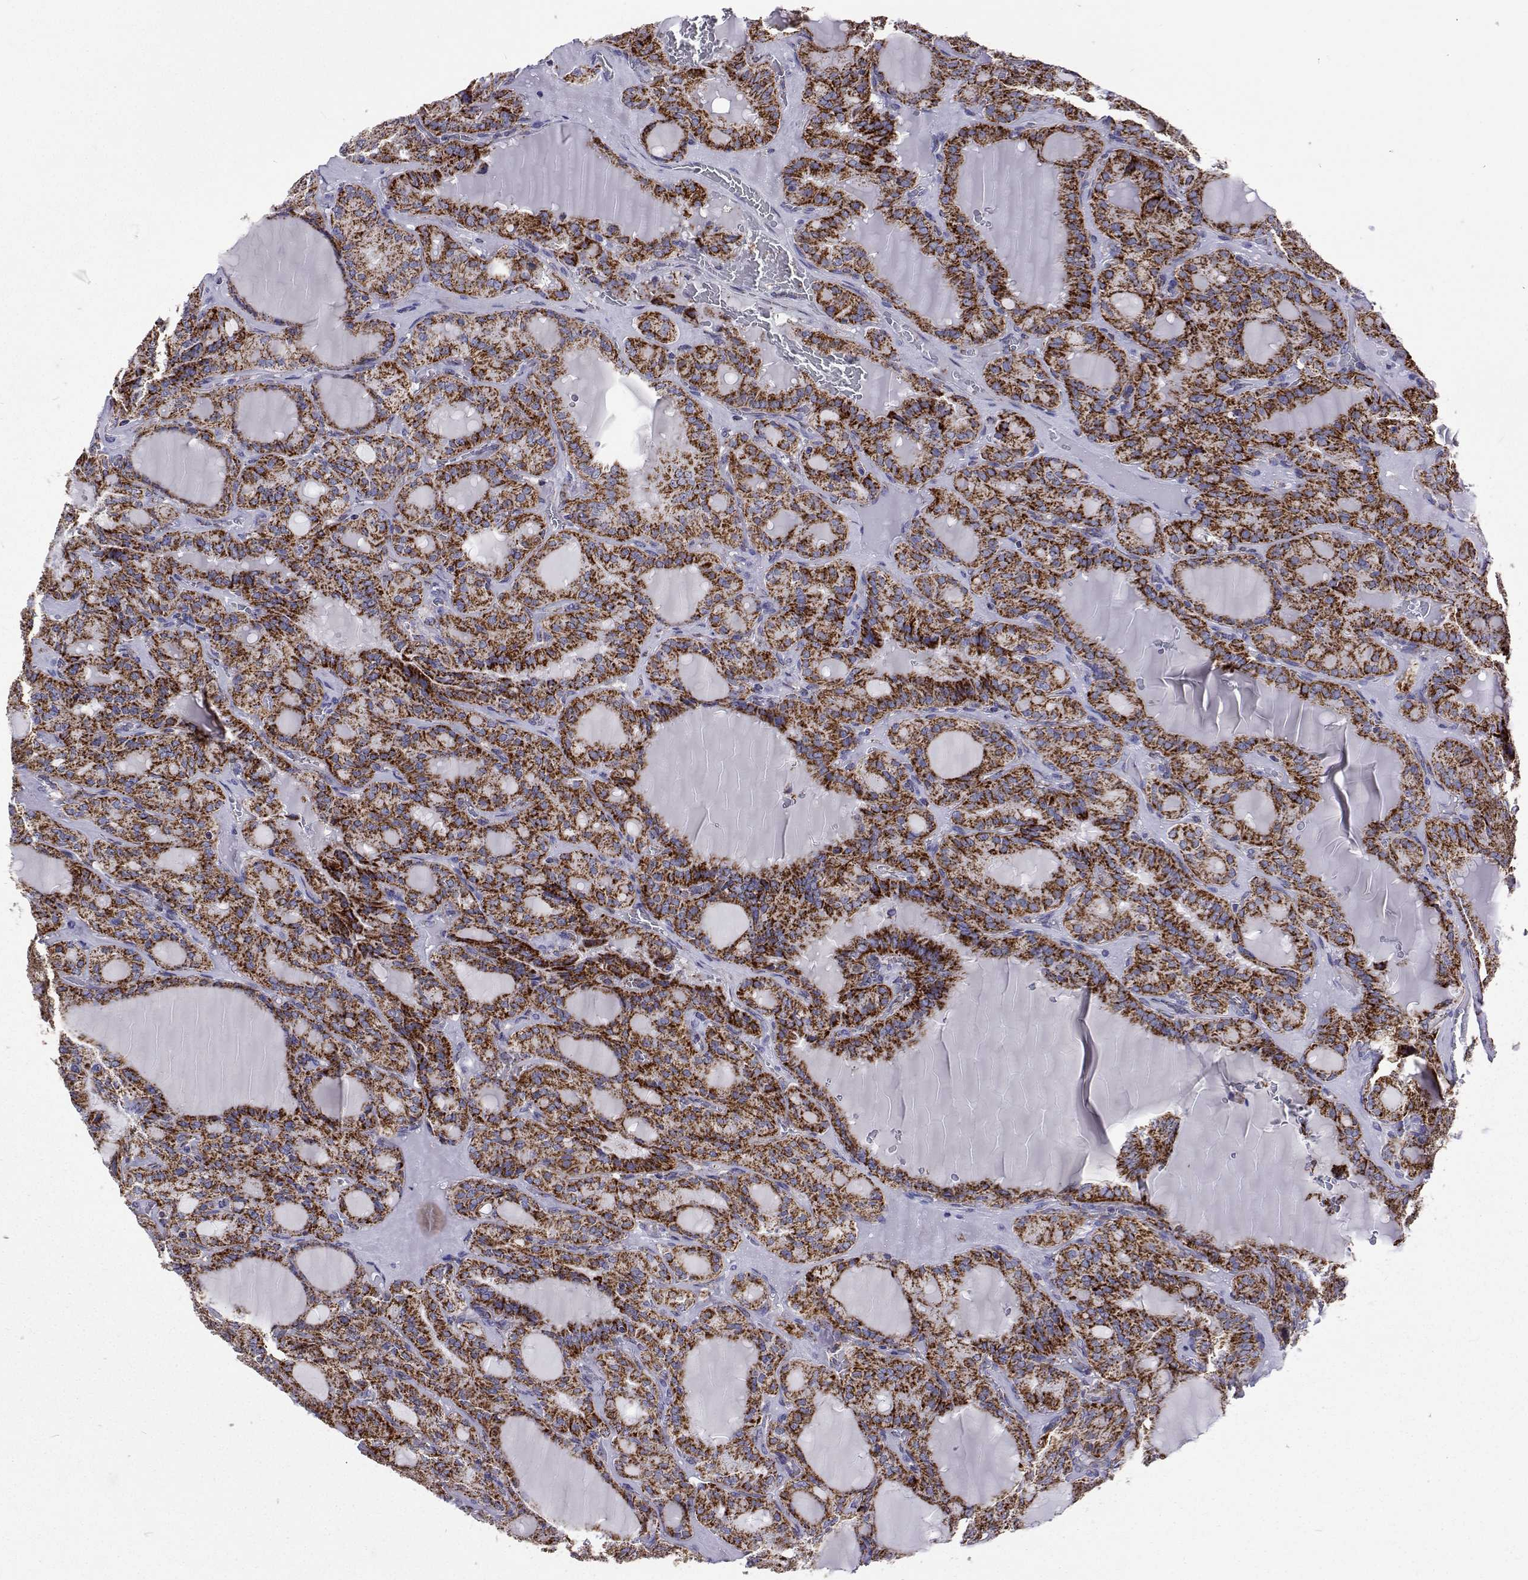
{"staining": {"intensity": "strong", "quantity": ">75%", "location": "cytoplasmic/membranous"}, "tissue": "thyroid cancer", "cell_type": "Tumor cells", "image_type": "cancer", "snomed": [{"axis": "morphology", "description": "Papillary adenocarcinoma, NOS"}, {"axis": "topography", "description": "Thyroid gland"}], "caption": "Immunohistochemistry micrograph of neoplastic tissue: human papillary adenocarcinoma (thyroid) stained using IHC displays high levels of strong protein expression localized specifically in the cytoplasmic/membranous of tumor cells, appearing as a cytoplasmic/membranous brown color.", "gene": "MCCC2", "patient": {"sex": "male", "age": 87}}